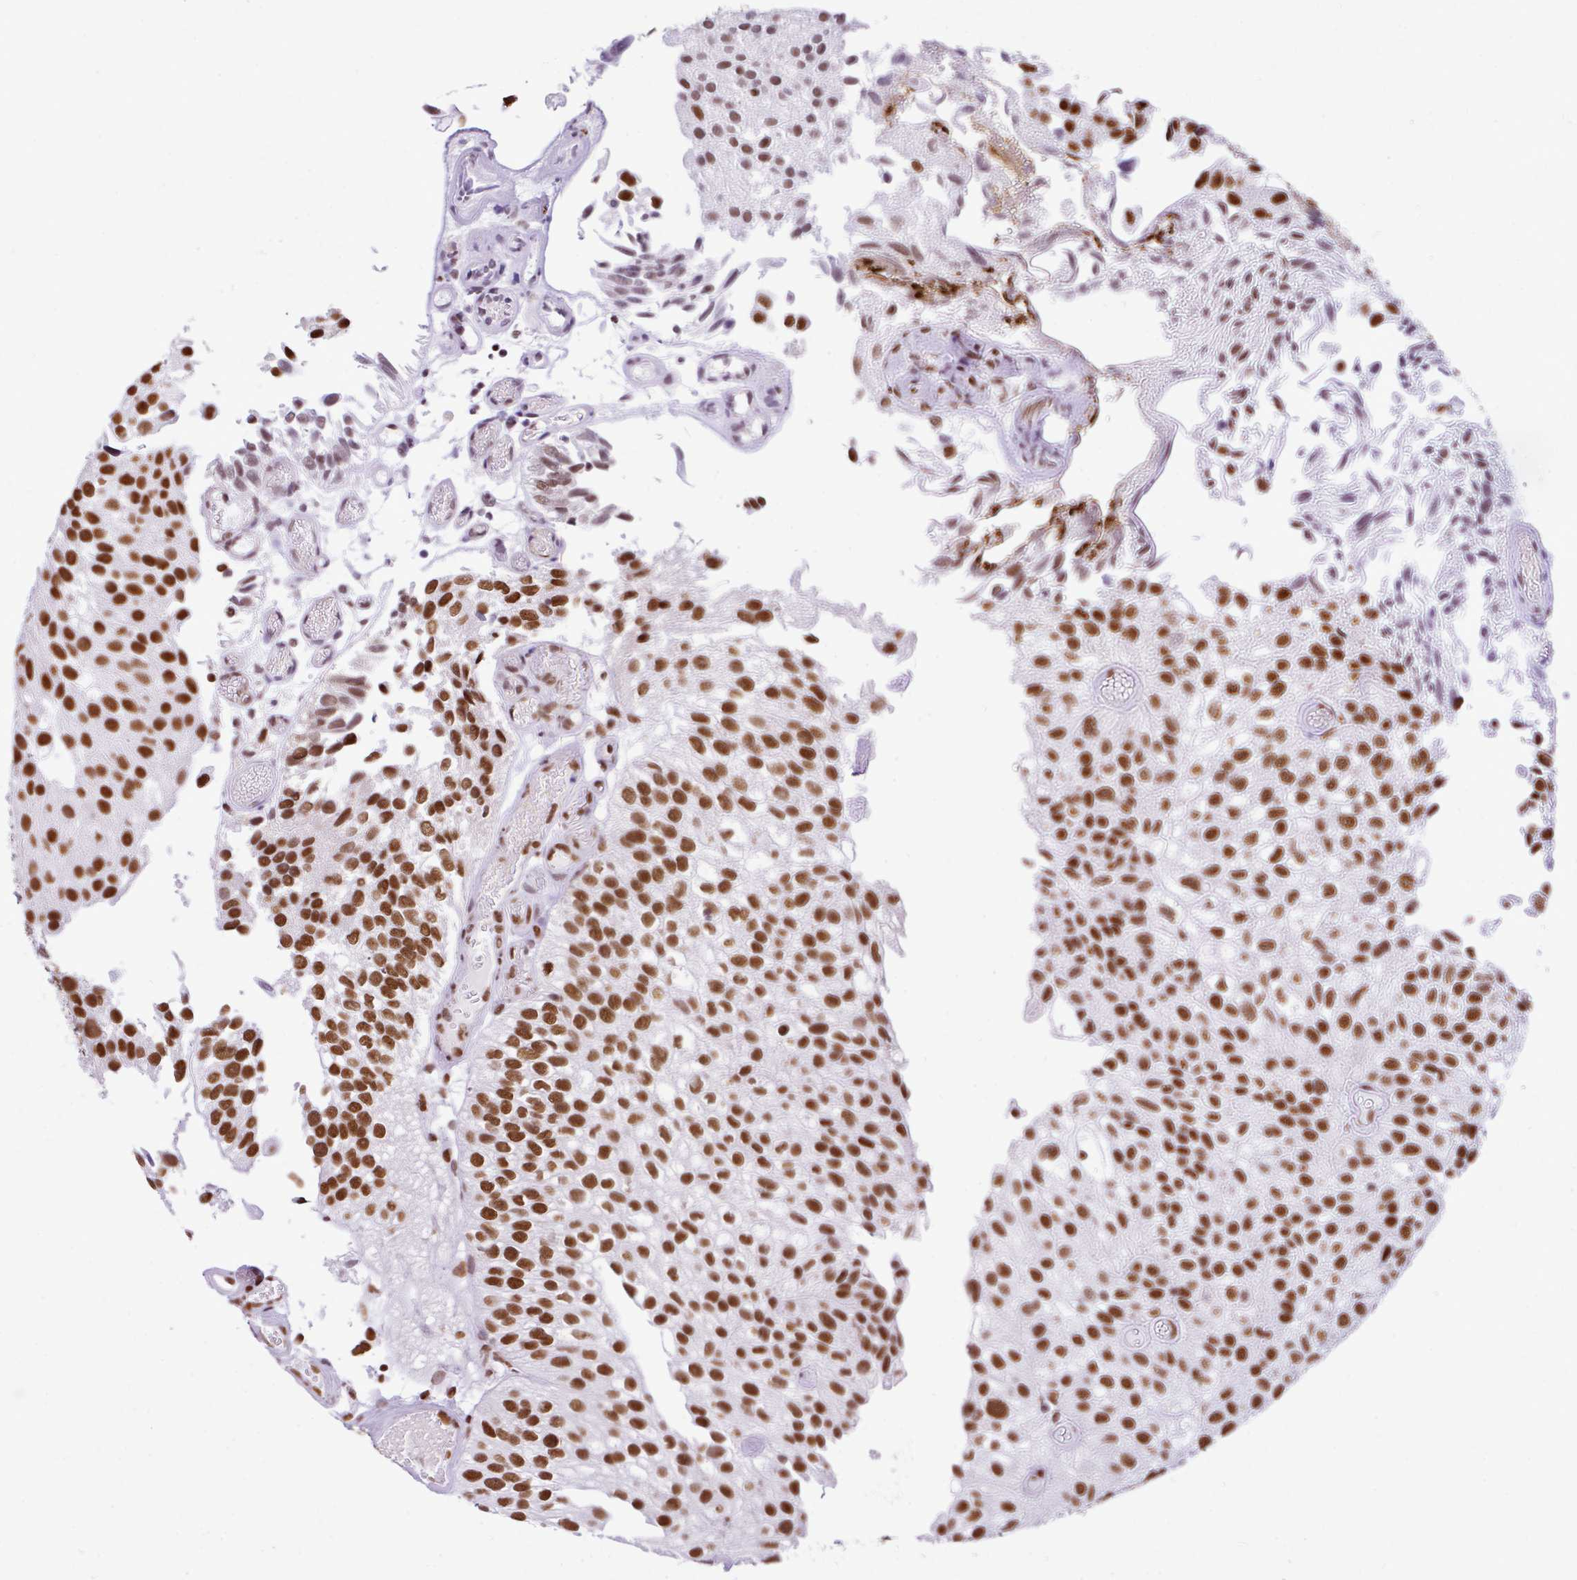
{"staining": {"intensity": "moderate", "quantity": ">75%", "location": "nuclear"}, "tissue": "urothelial cancer", "cell_type": "Tumor cells", "image_type": "cancer", "snomed": [{"axis": "morphology", "description": "Urothelial carcinoma, NOS"}, {"axis": "topography", "description": "Urinary bladder"}], "caption": "IHC staining of urothelial cancer, which reveals medium levels of moderate nuclear positivity in approximately >75% of tumor cells indicating moderate nuclear protein staining. The staining was performed using DAB (brown) for protein detection and nuclei were counterstained in hematoxylin (blue).", "gene": "RARG", "patient": {"sex": "male", "age": 87}}